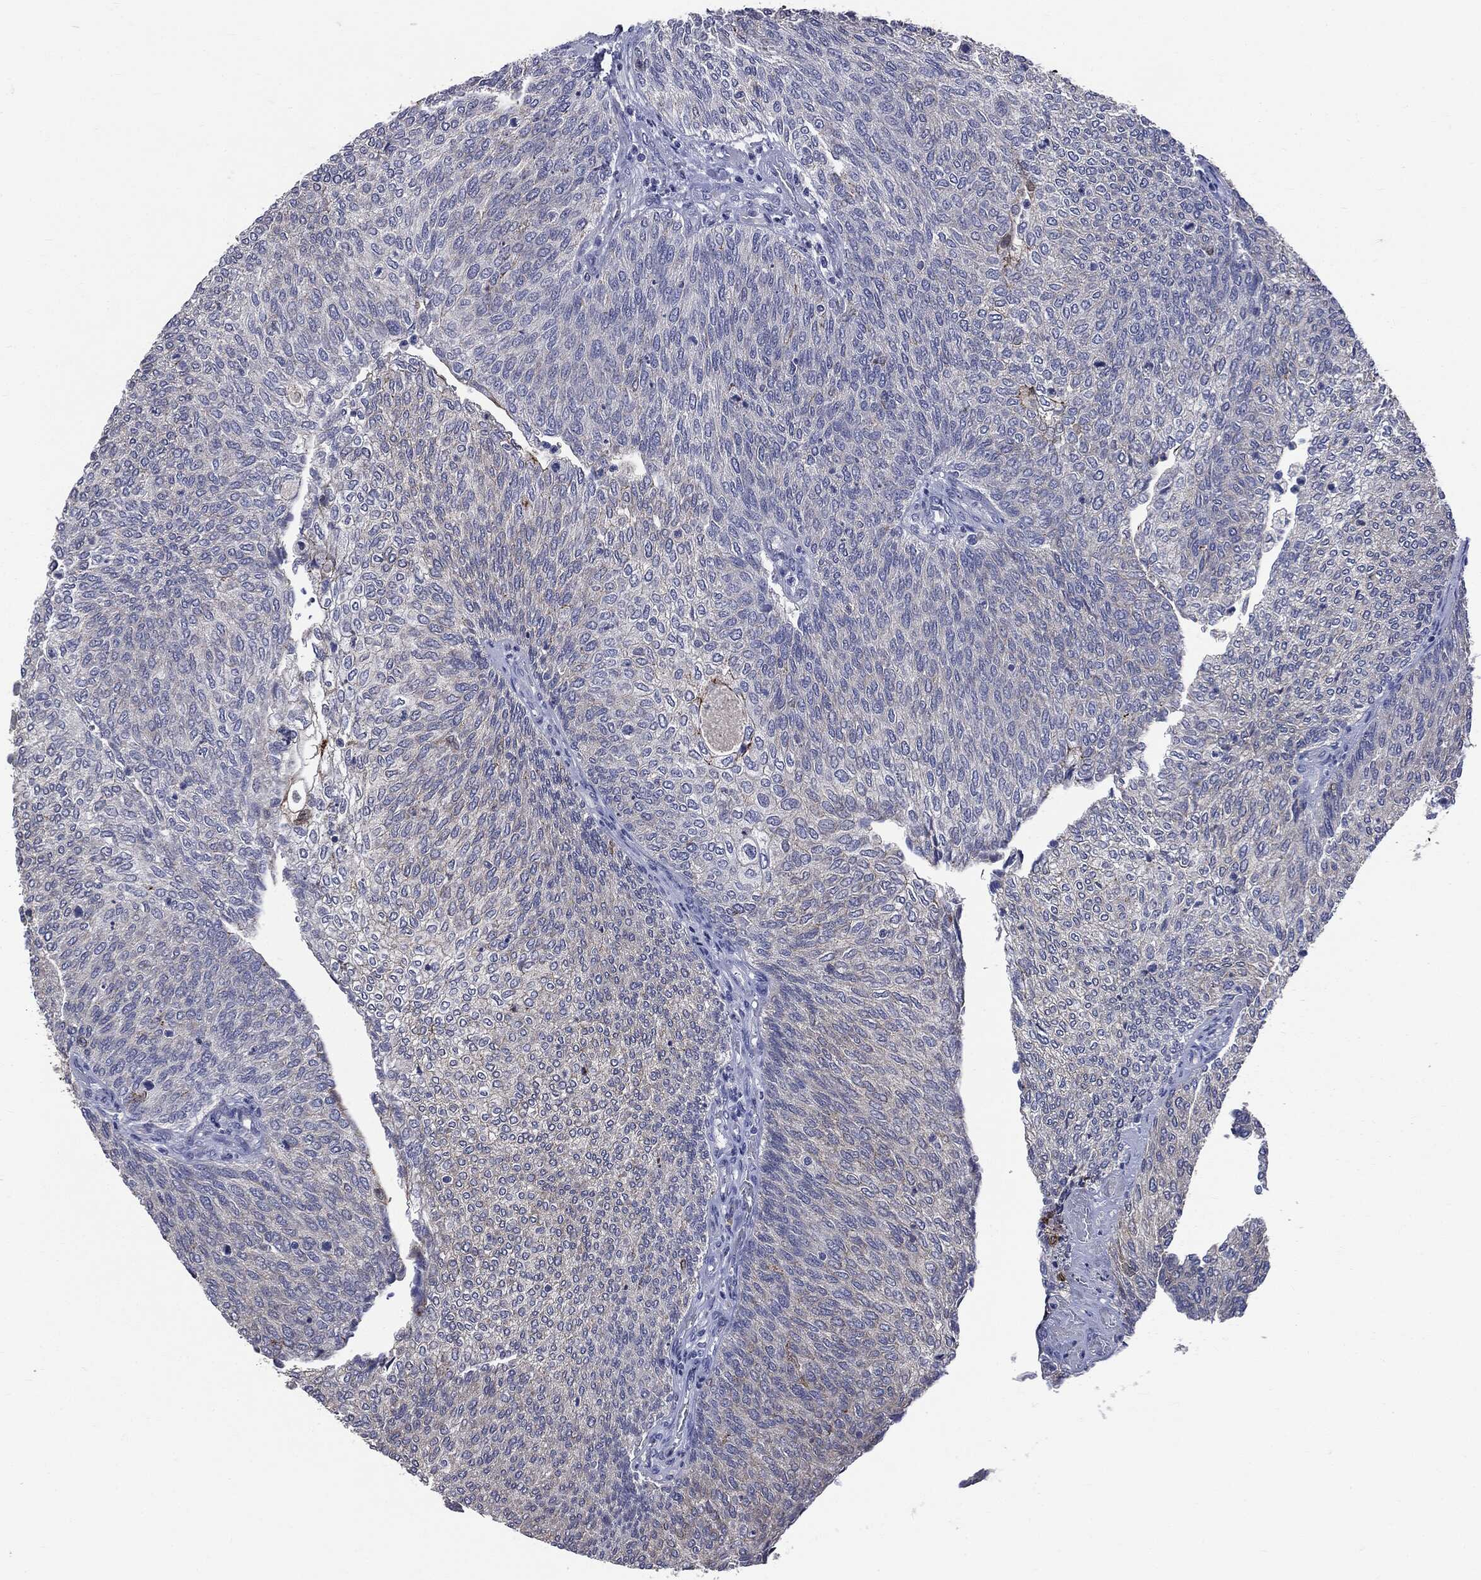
{"staining": {"intensity": "strong", "quantity": "<25%", "location": "cytoplasmic/membranous,nuclear"}, "tissue": "urothelial cancer", "cell_type": "Tumor cells", "image_type": "cancer", "snomed": [{"axis": "morphology", "description": "Urothelial carcinoma, High grade"}, {"axis": "topography", "description": "Urinary bladder"}], "caption": "Tumor cells reveal strong cytoplasmic/membranous and nuclear staining in approximately <25% of cells in urothelial cancer. Using DAB (3,3'-diaminobenzidine) (brown) and hematoxylin (blue) stains, captured at high magnification using brightfield microscopy.", "gene": "PTGS2", "patient": {"sex": "female", "age": 79}}